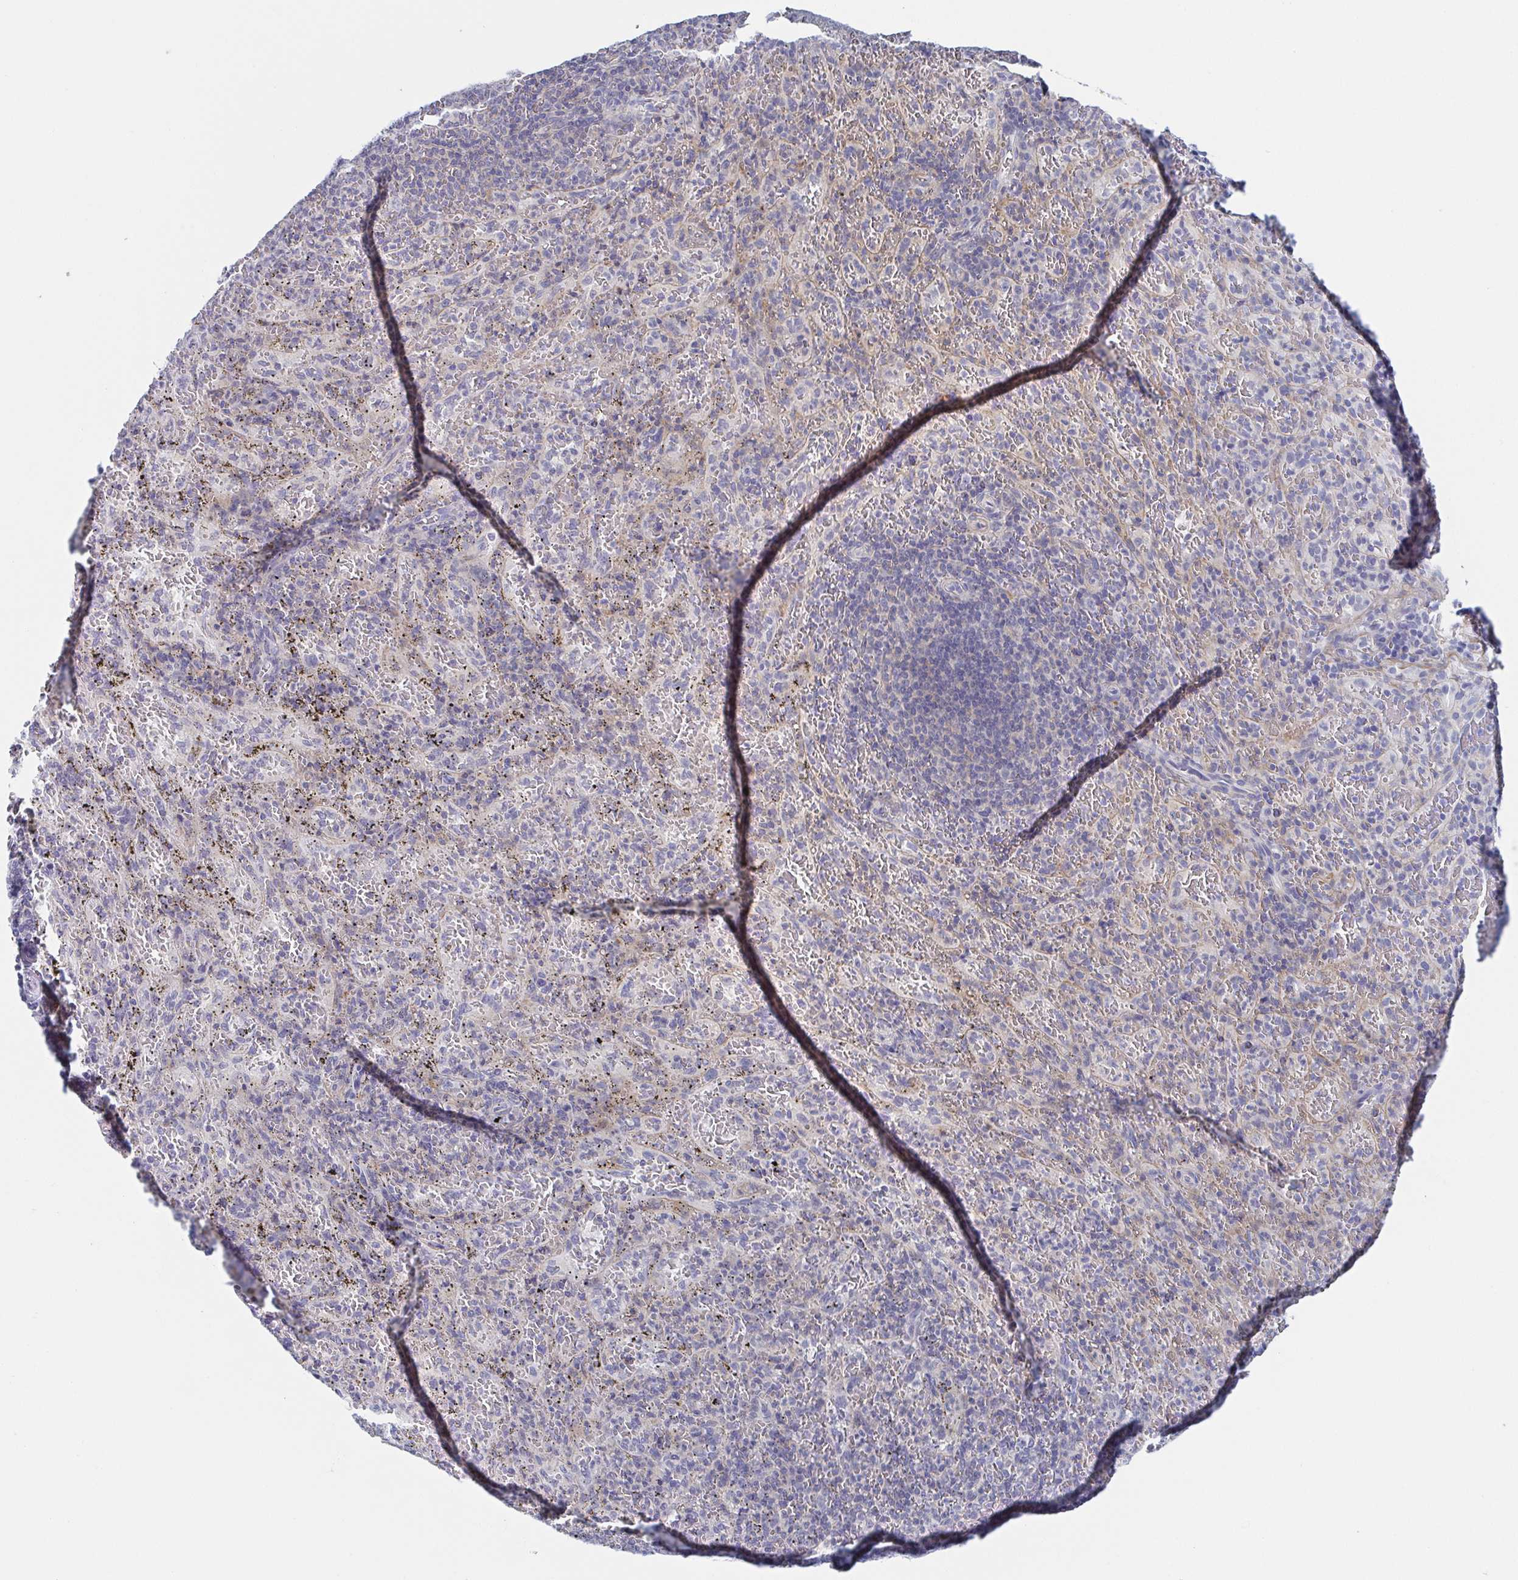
{"staining": {"intensity": "negative", "quantity": "none", "location": "none"}, "tissue": "spleen", "cell_type": "Cells in red pulp", "image_type": "normal", "snomed": [{"axis": "morphology", "description": "Normal tissue, NOS"}, {"axis": "topography", "description": "Spleen"}], "caption": "The IHC micrograph has no significant positivity in cells in red pulp of spleen. (DAB (3,3'-diaminobenzidine) immunohistochemistry (IHC) with hematoxylin counter stain).", "gene": "RHOV", "patient": {"sex": "male", "age": 57}}